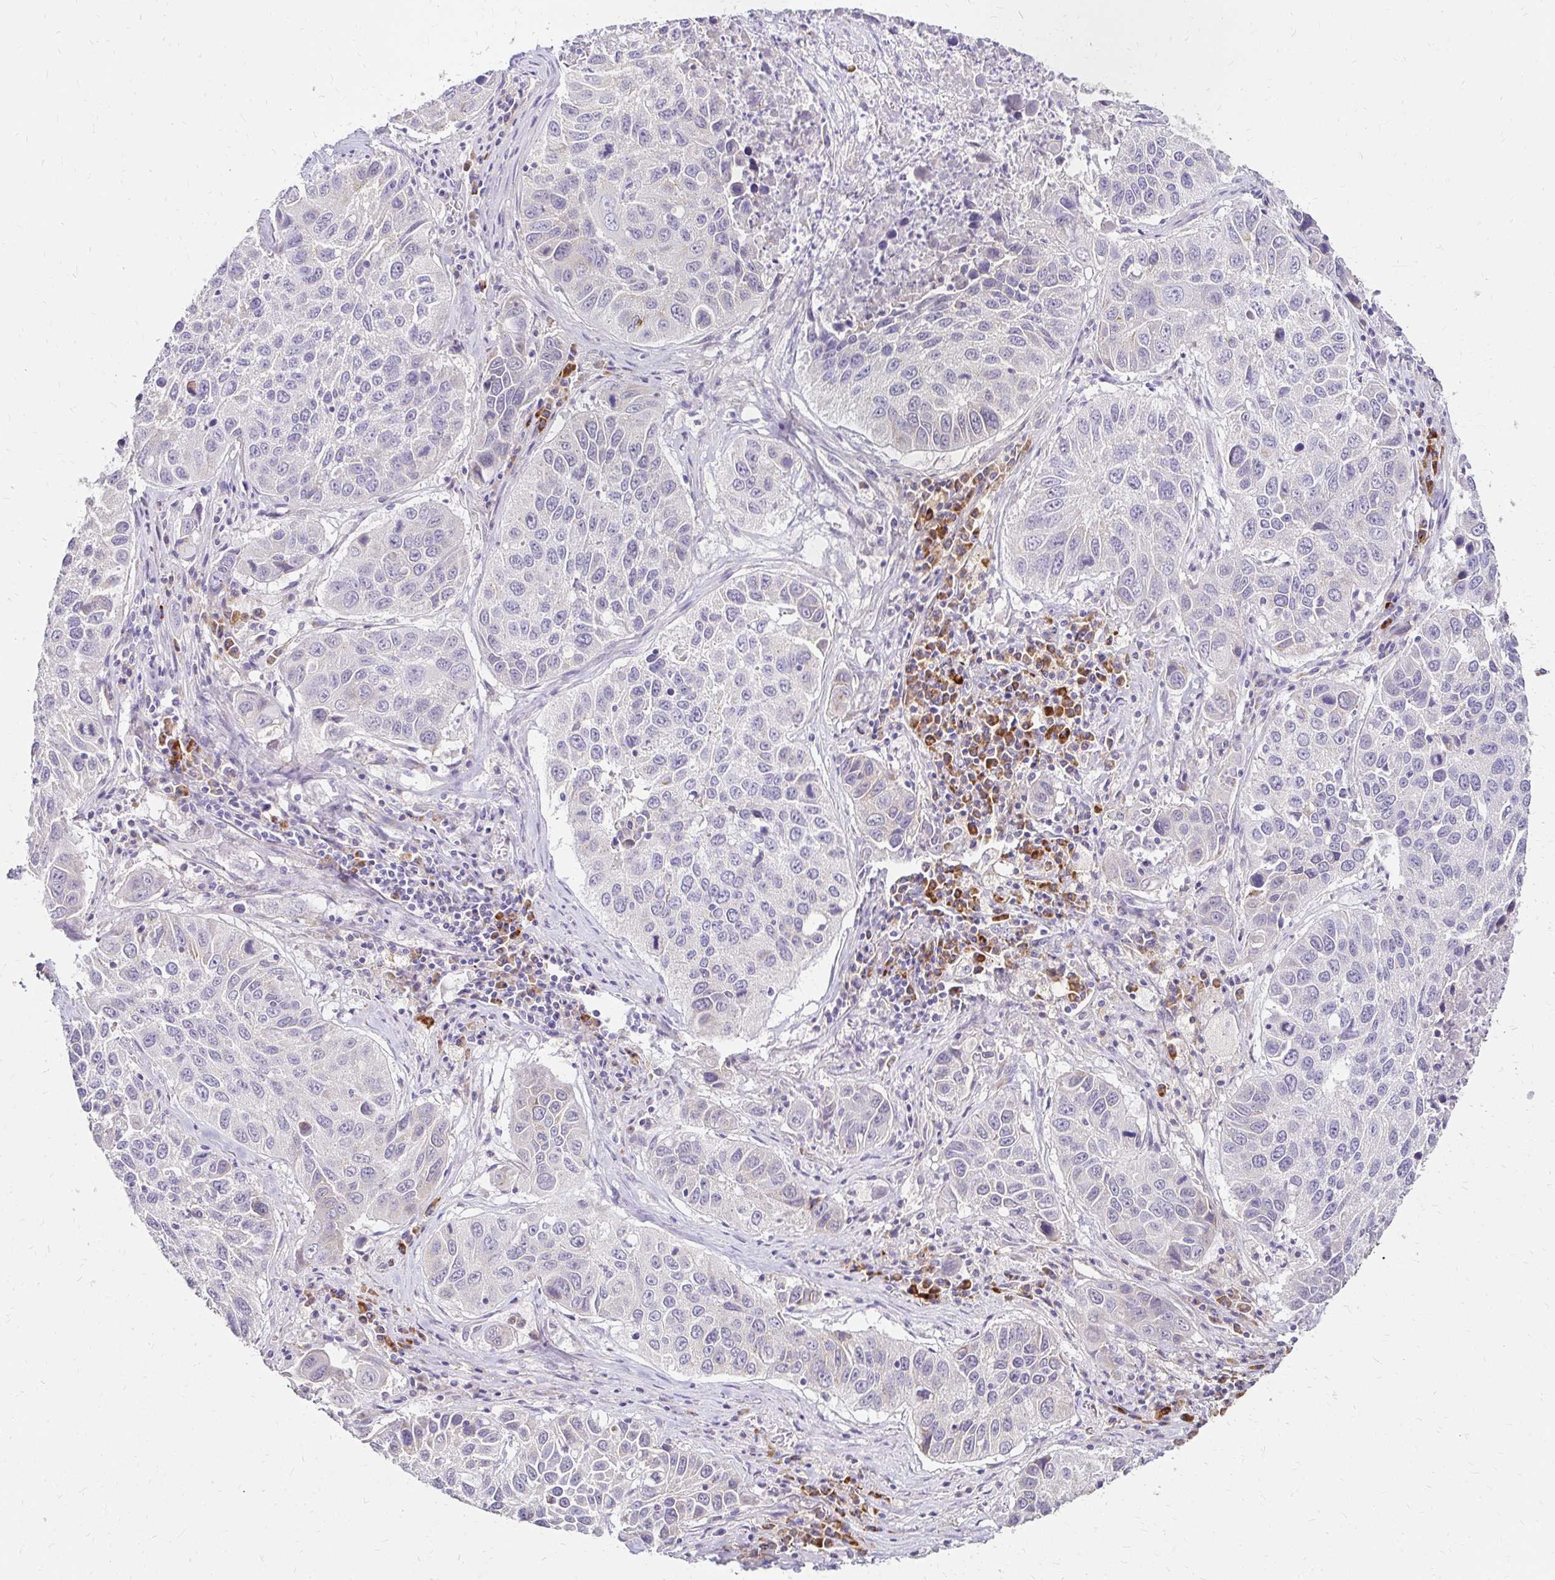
{"staining": {"intensity": "negative", "quantity": "none", "location": "none"}, "tissue": "lung cancer", "cell_type": "Tumor cells", "image_type": "cancer", "snomed": [{"axis": "morphology", "description": "Squamous cell carcinoma, NOS"}, {"axis": "topography", "description": "Lung"}], "caption": "DAB immunohistochemical staining of lung cancer demonstrates no significant expression in tumor cells.", "gene": "PRIMA1", "patient": {"sex": "female", "age": 61}}